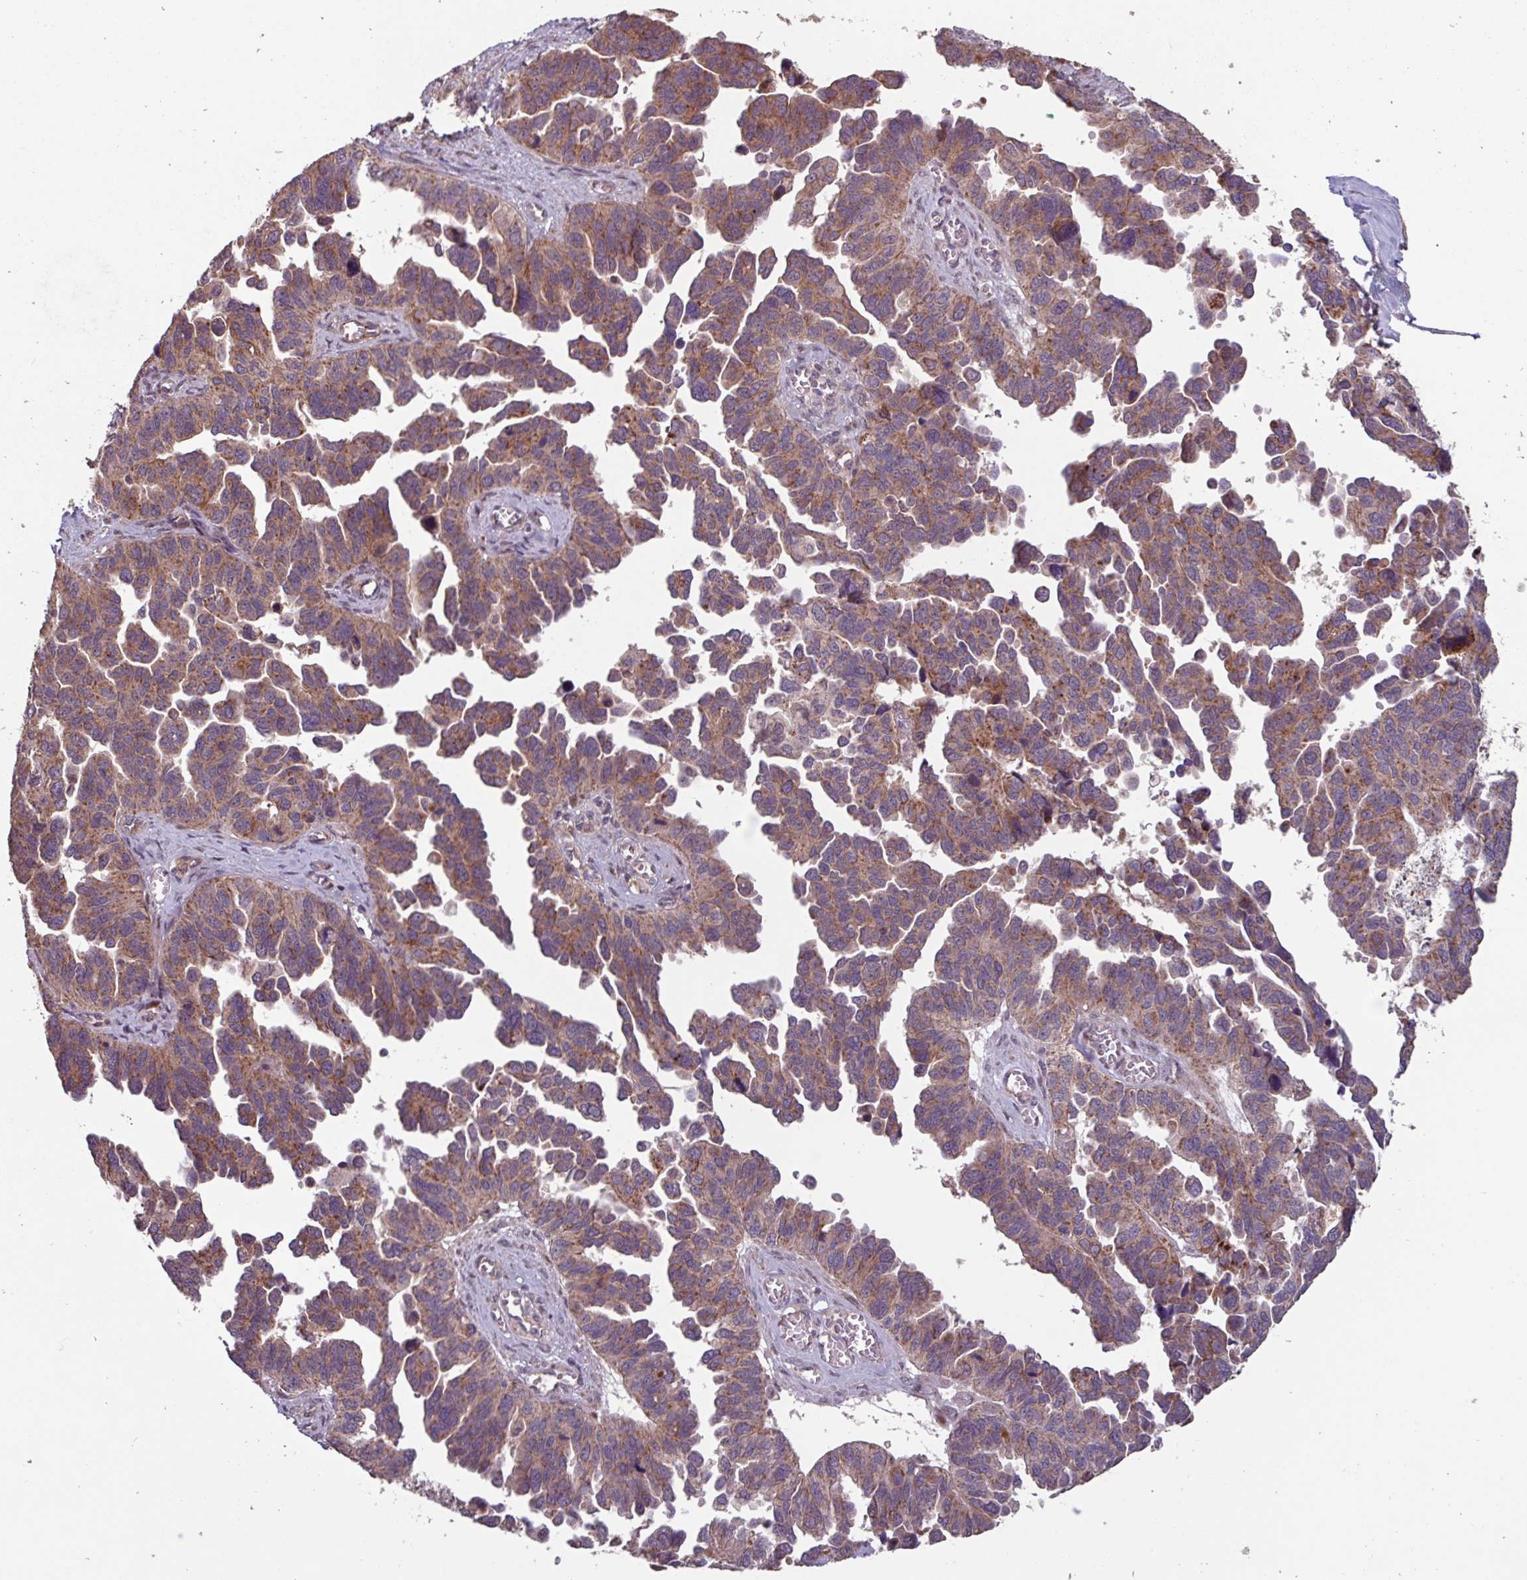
{"staining": {"intensity": "moderate", "quantity": ">75%", "location": "cytoplasmic/membranous"}, "tissue": "ovarian cancer", "cell_type": "Tumor cells", "image_type": "cancer", "snomed": [{"axis": "morphology", "description": "Cystadenocarcinoma, serous, NOS"}, {"axis": "topography", "description": "Ovary"}], "caption": "The histopathology image shows immunohistochemical staining of ovarian cancer. There is moderate cytoplasmic/membranous staining is appreciated in approximately >75% of tumor cells. (DAB IHC with brightfield microscopy, high magnification).", "gene": "TMEM88", "patient": {"sex": "female", "age": 64}}